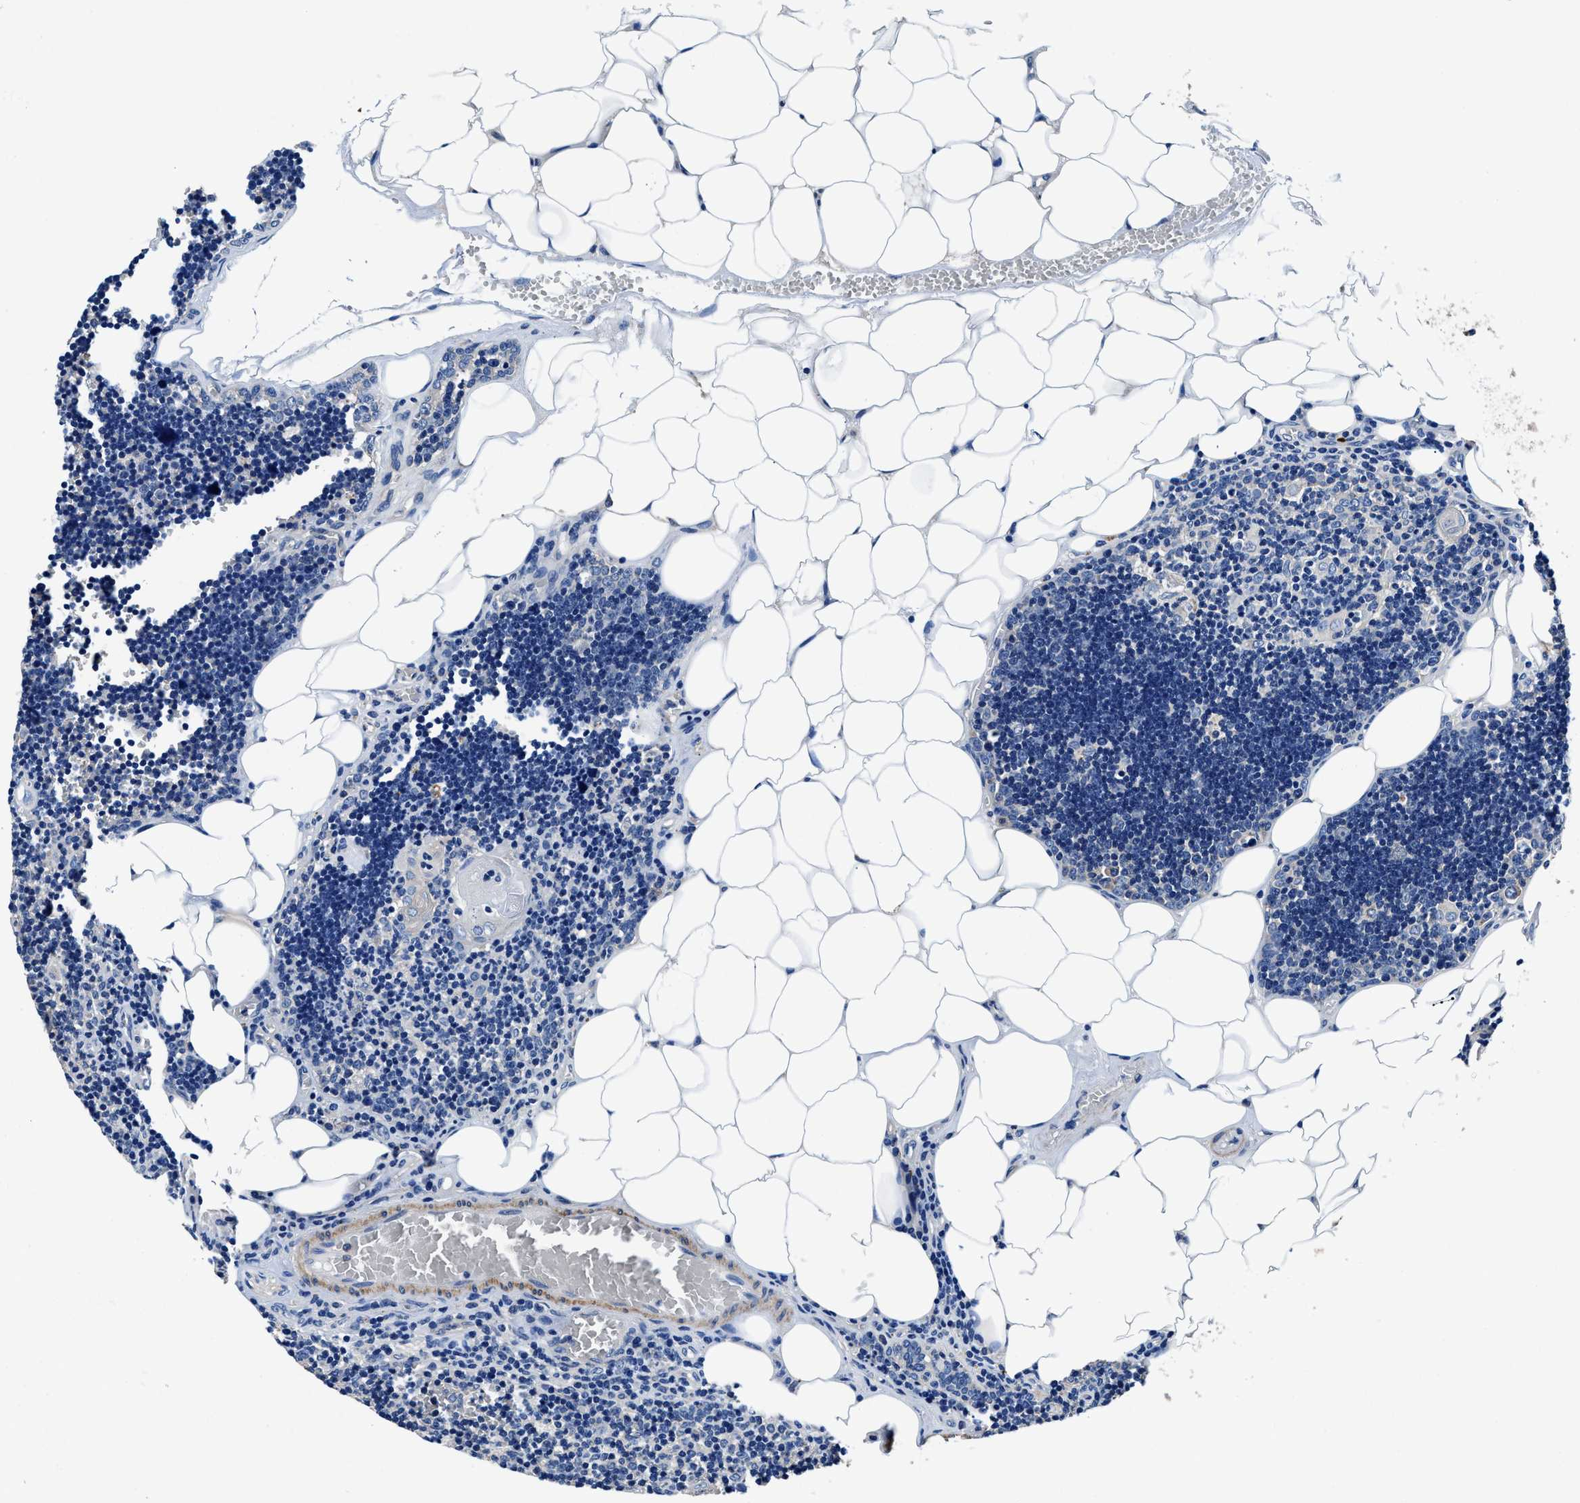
{"staining": {"intensity": "negative", "quantity": "none", "location": "none"}, "tissue": "lymph node", "cell_type": "Germinal center cells", "image_type": "normal", "snomed": [{"axis": "morphology", "description": "Normal tissue, NOS"}, {"axis": "topography", "description": "Lymph node"}], "caption": "IHC of benign human lymph node reveals no staining in germinal center cells. (DAB (3,3'-diaminobenzidine) IHC with hematoxylin counter stain).", "gene": "NEU1", "patient": {"sex": "male", "age": 33}}